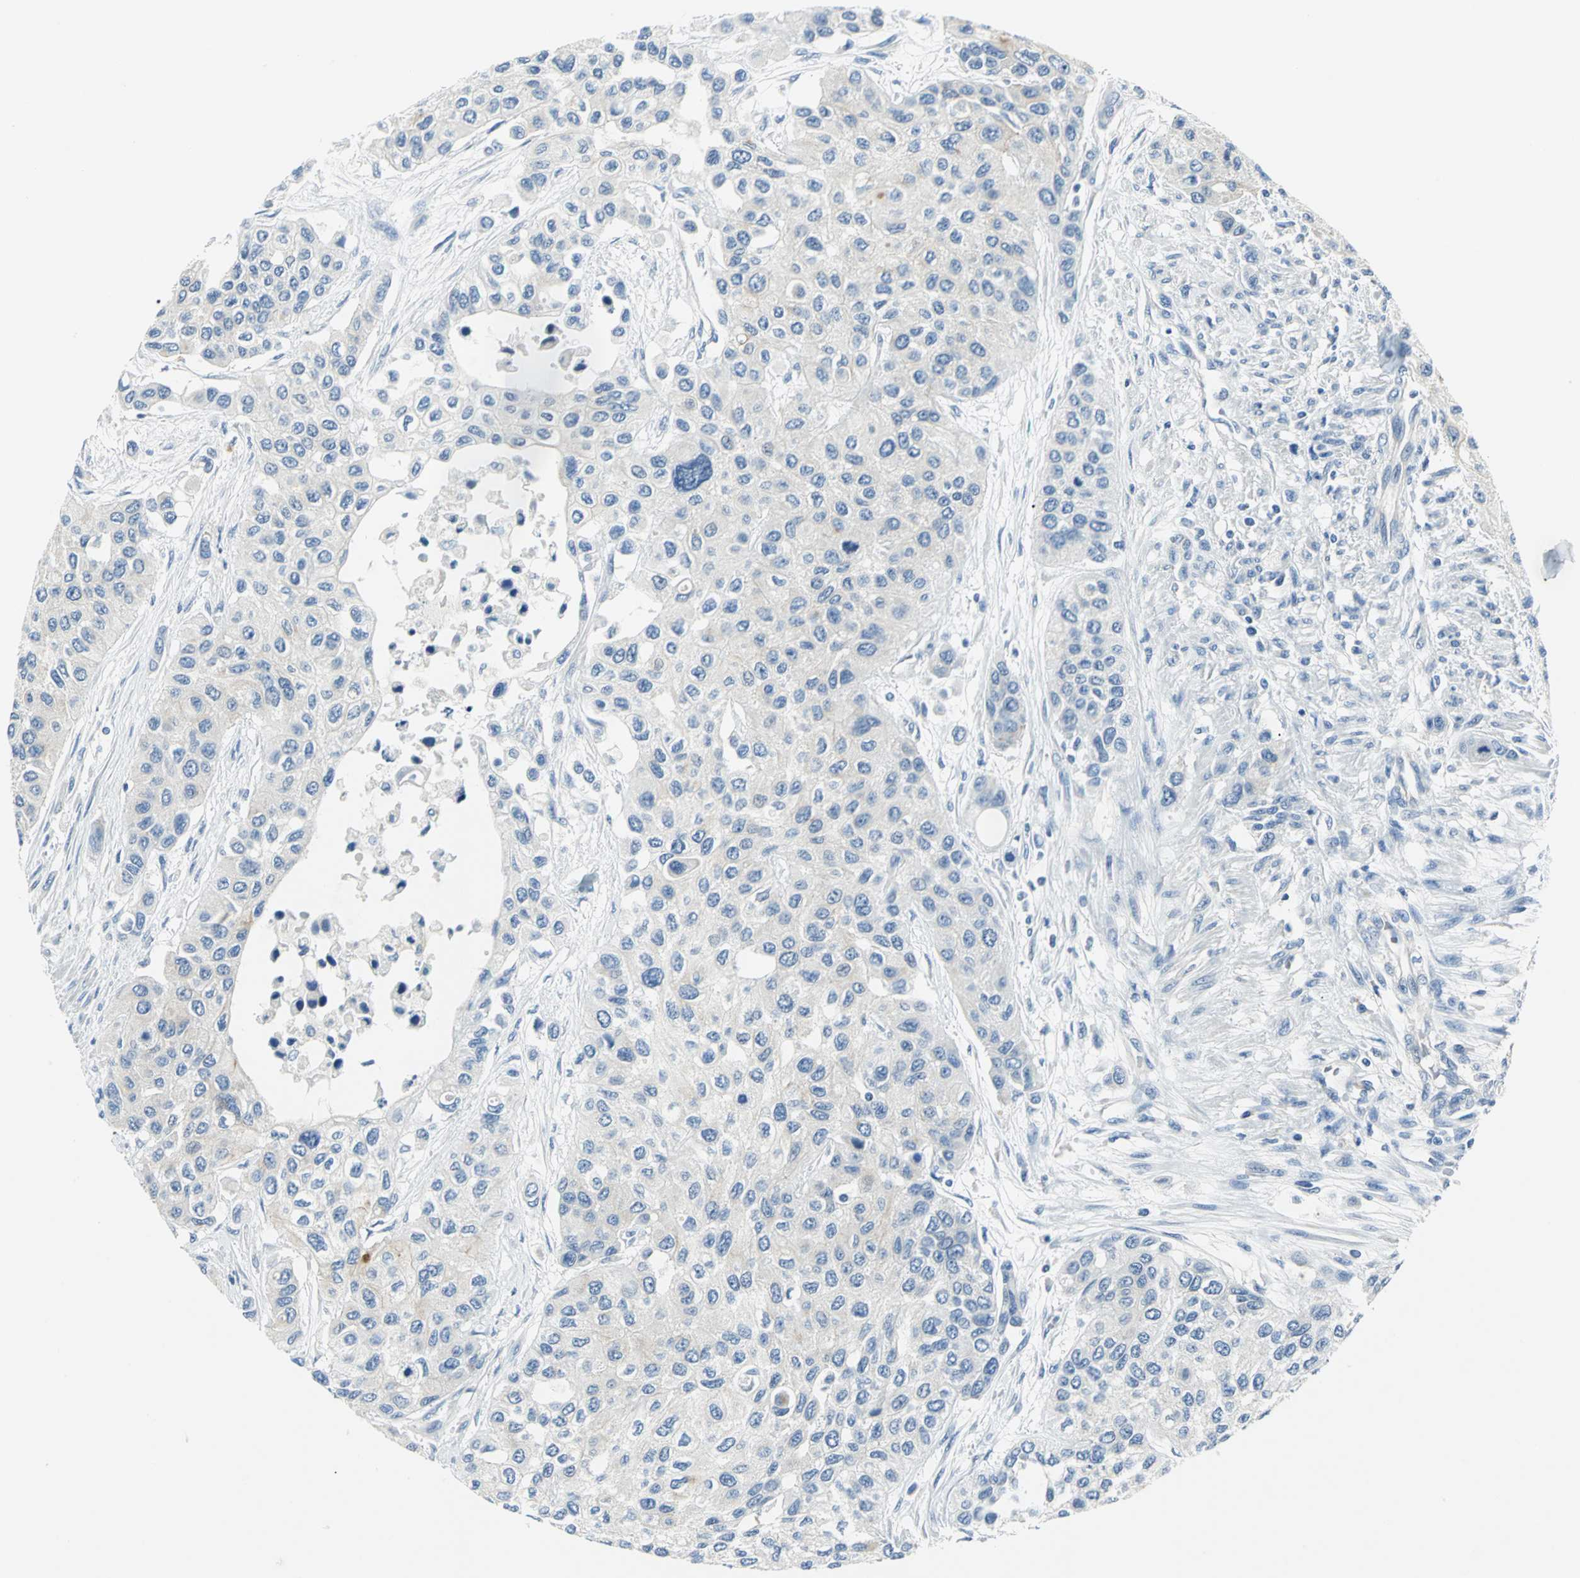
{"staining": {"intensity": "negative", "quantity": "none", "location": "none"}, "tissue": "urothelial cancer", "cell_type": "Tumor cells", "image_type": "cancer", "snomed": [{"axis": "morphology", "description": "Urothelial carcinoma, High grade"}, {"axis": "topography", "description": "Urinary bladder"}], "caption": "Urothelial cancer was stained to show a protein in brown. There is no significant staining in tumor cells.", "gene": "RIPOR1", "patient": {"sex": "female", "age": 56}}